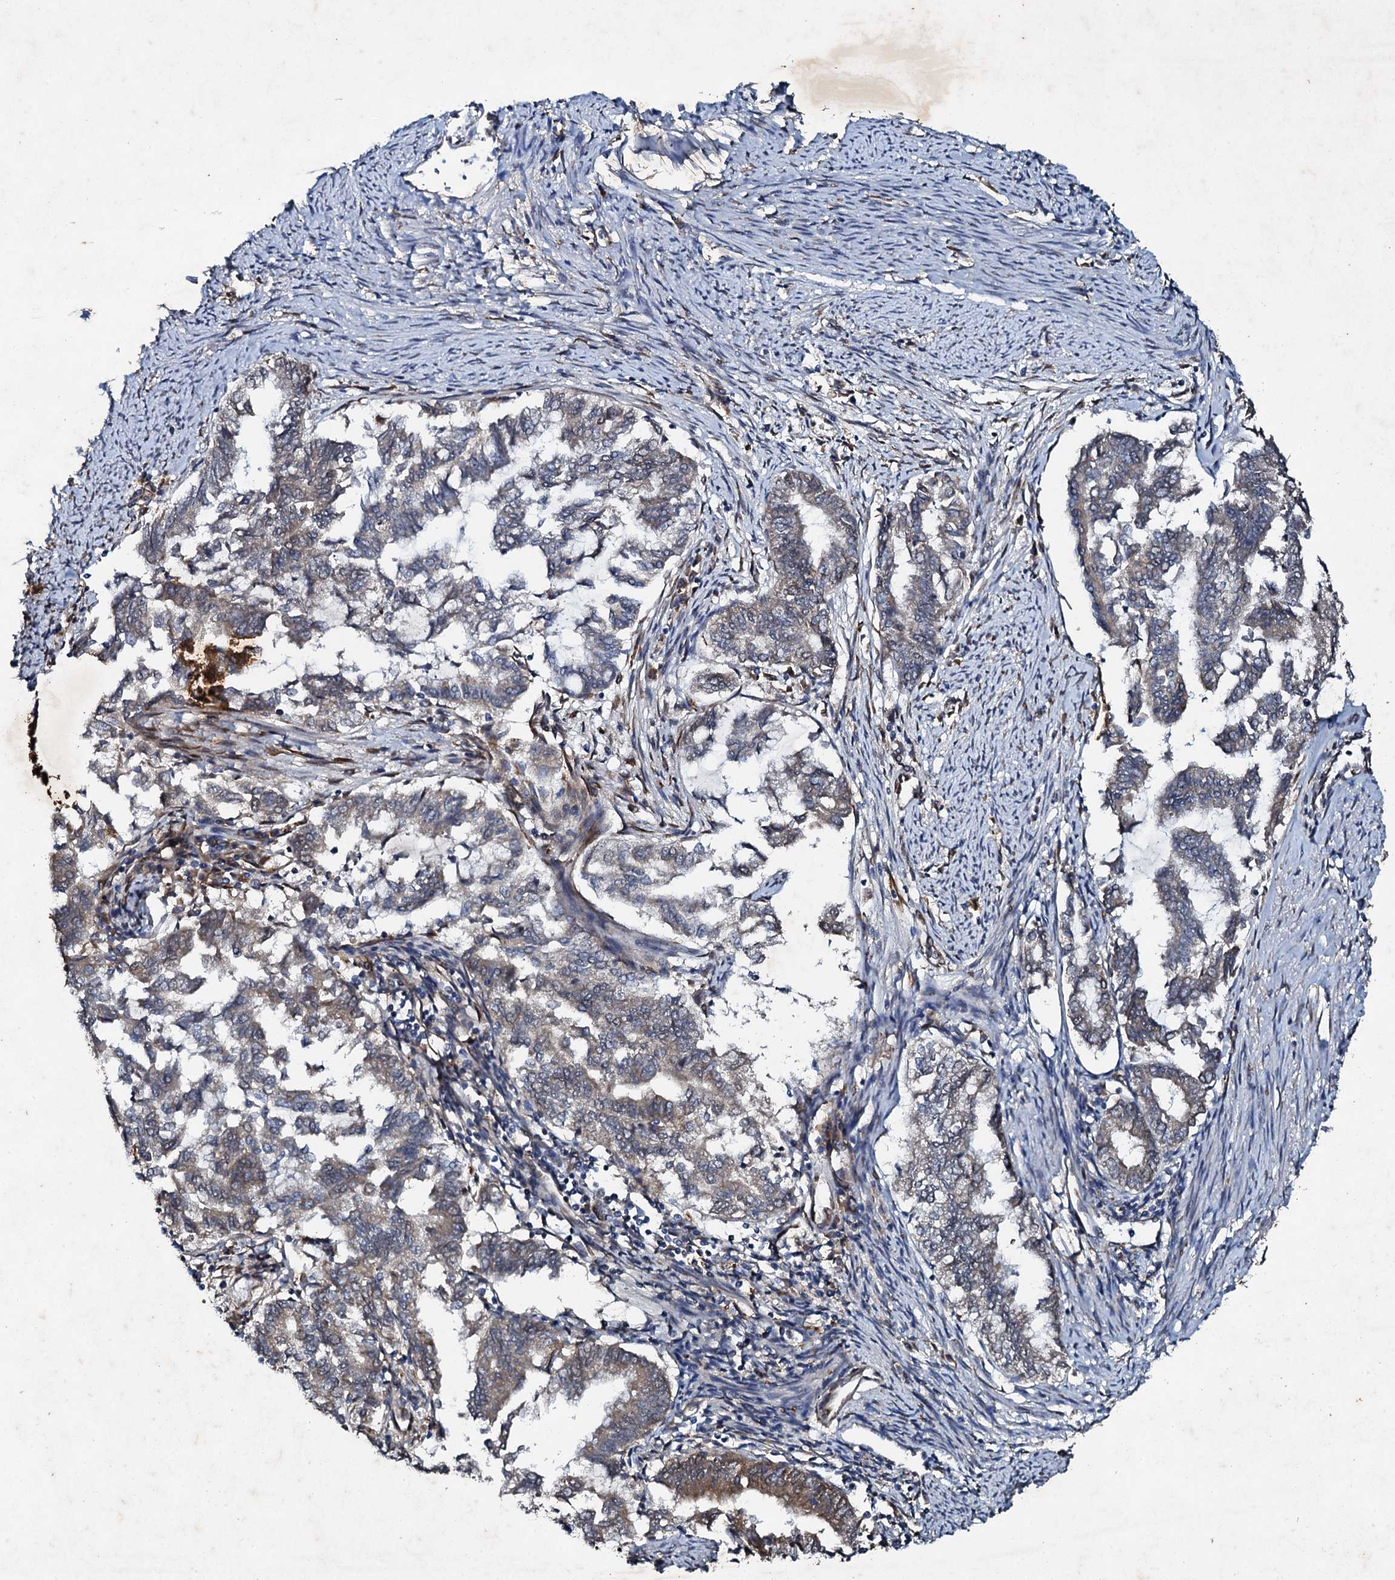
{"staining": {"intensity": "weak", "quantity": "<25%", "location": "cytoplasmic/membranous"}, "tissue": "endometrial cancer", "cell_type": "Tumor cells", "image_type": "cancer", "snomed": [{"axis": "morphology", "description": "Adenocarcinoma, NOS"}, {"axis": "topography", "description": "Endometrium"}], "caption": "This is an immunohistochemistry image of endometrial cancer. There is no positivity in tumor cells.", "gene": "ADAMTS10", "patient": {"sex": "female", "age": 79}}